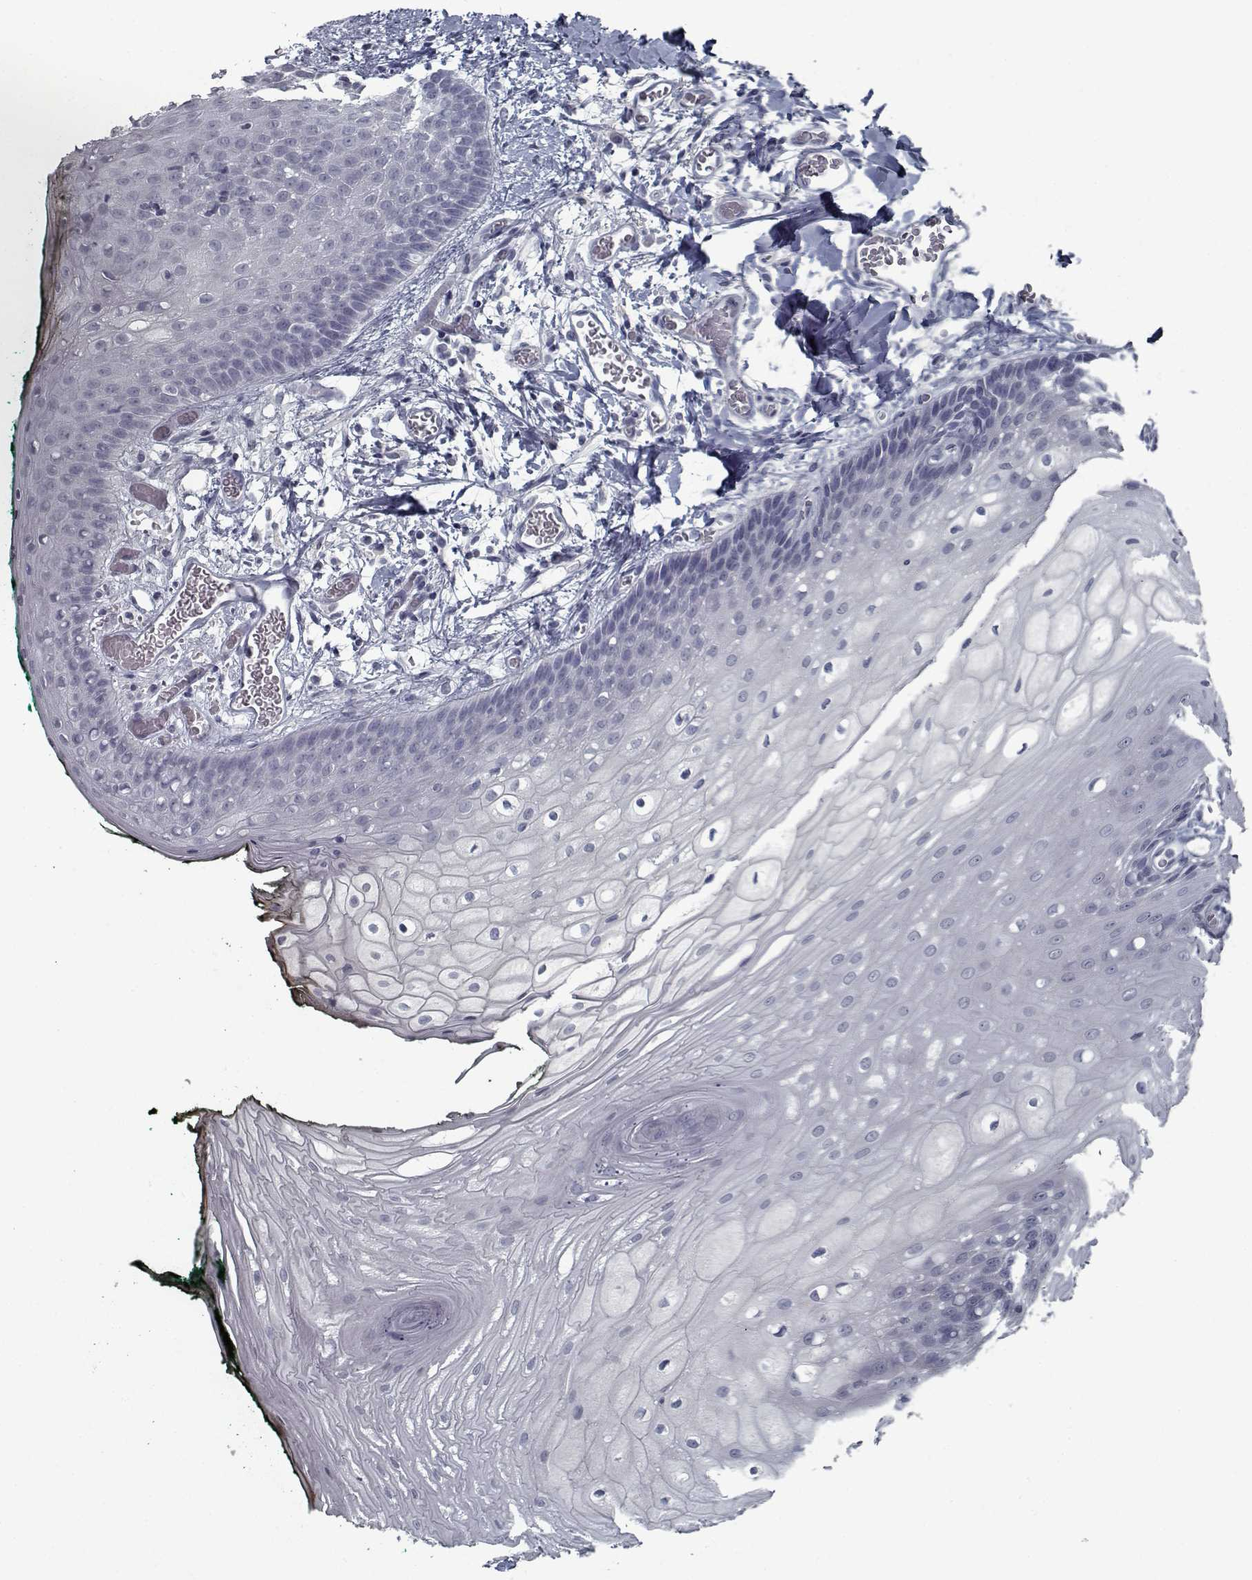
{"staining": {"intensity": "negative", "quantity": "none", "location": "none"}, "tissue": "oral mucosa", "cell_type": "Squamous epithelial cells", "image_type": "normal", "snomed": [{"axis": "morphology", "description": "Normal tissue, NOS"}, {"axis": "topography", "description": "Oral tissue"}, {"axis": "topography", "description": "Head-Neck"}], "caption": "Image shows no protein staining in squamous epithelial cells of unremarkable oral mucosa. (DAB (3,3'-diaminobenzidine) IHC, high magnification).", "gene": "GAD2", "patient": {"sex": "female", "age": 68}}